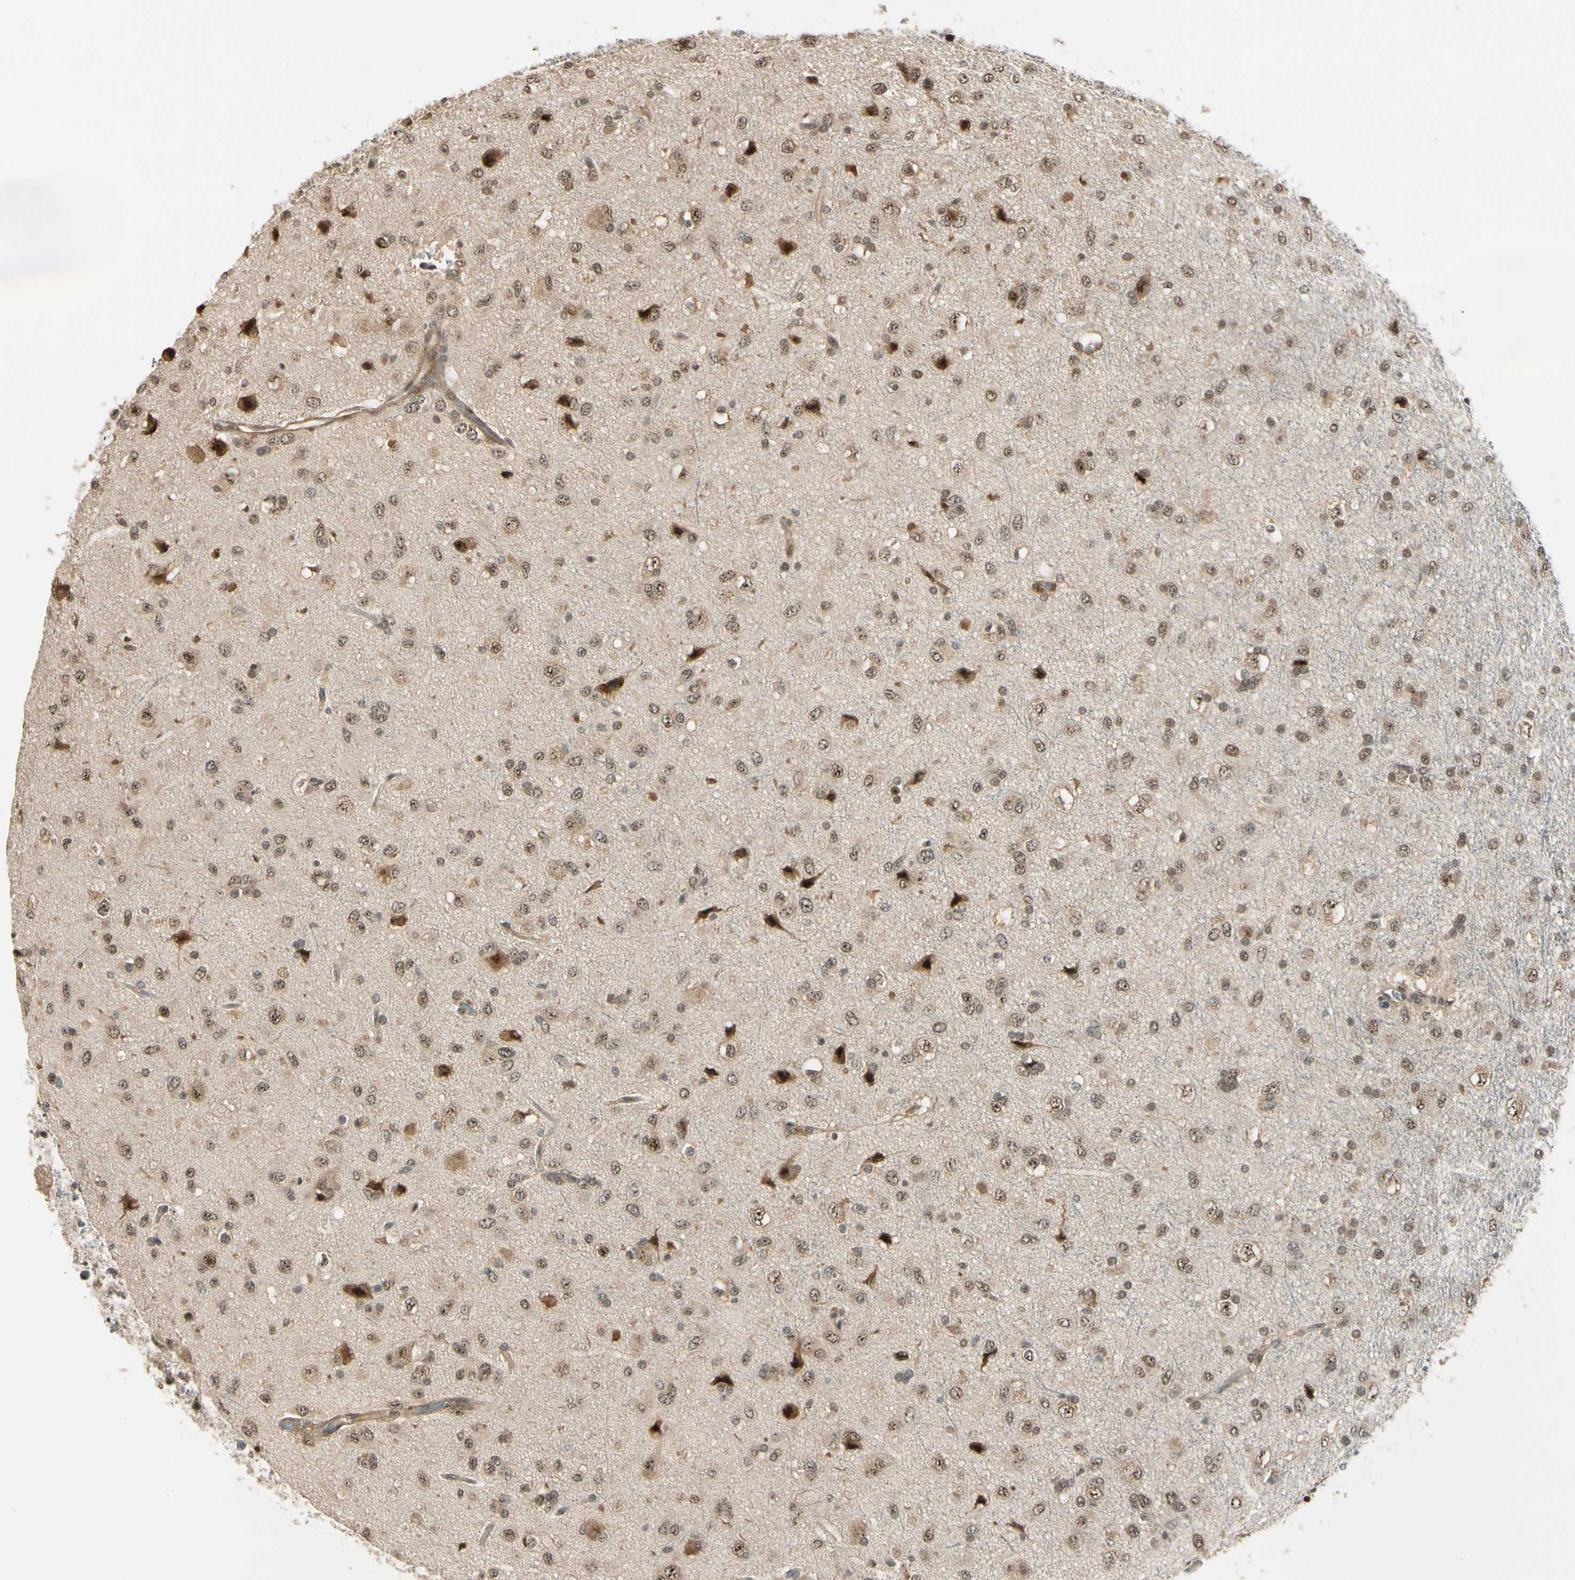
{"staining": {"intensity": "moderate", "quantity": ">75%", "location": "cytoplasmic/membranous,nuclear"}, "tissue": "glioma", "cell_type": "Tumor cells", "image_type": "cancer", "snomed": [{"axis": "morphology", "description": "Glioma, malignant, Low grade"}, {"axis": "topography", "description": "Brain"}], "caption": "High-power microscopy captured an immunohistochemistry (IHC) micrograph of glioma, revealing moderate cytoplasmic/membranous and nuclear staining in approximately >75% of tumor cells.", "gene": "MCPH1", "patient": {"sex": "male", "age": 77}}